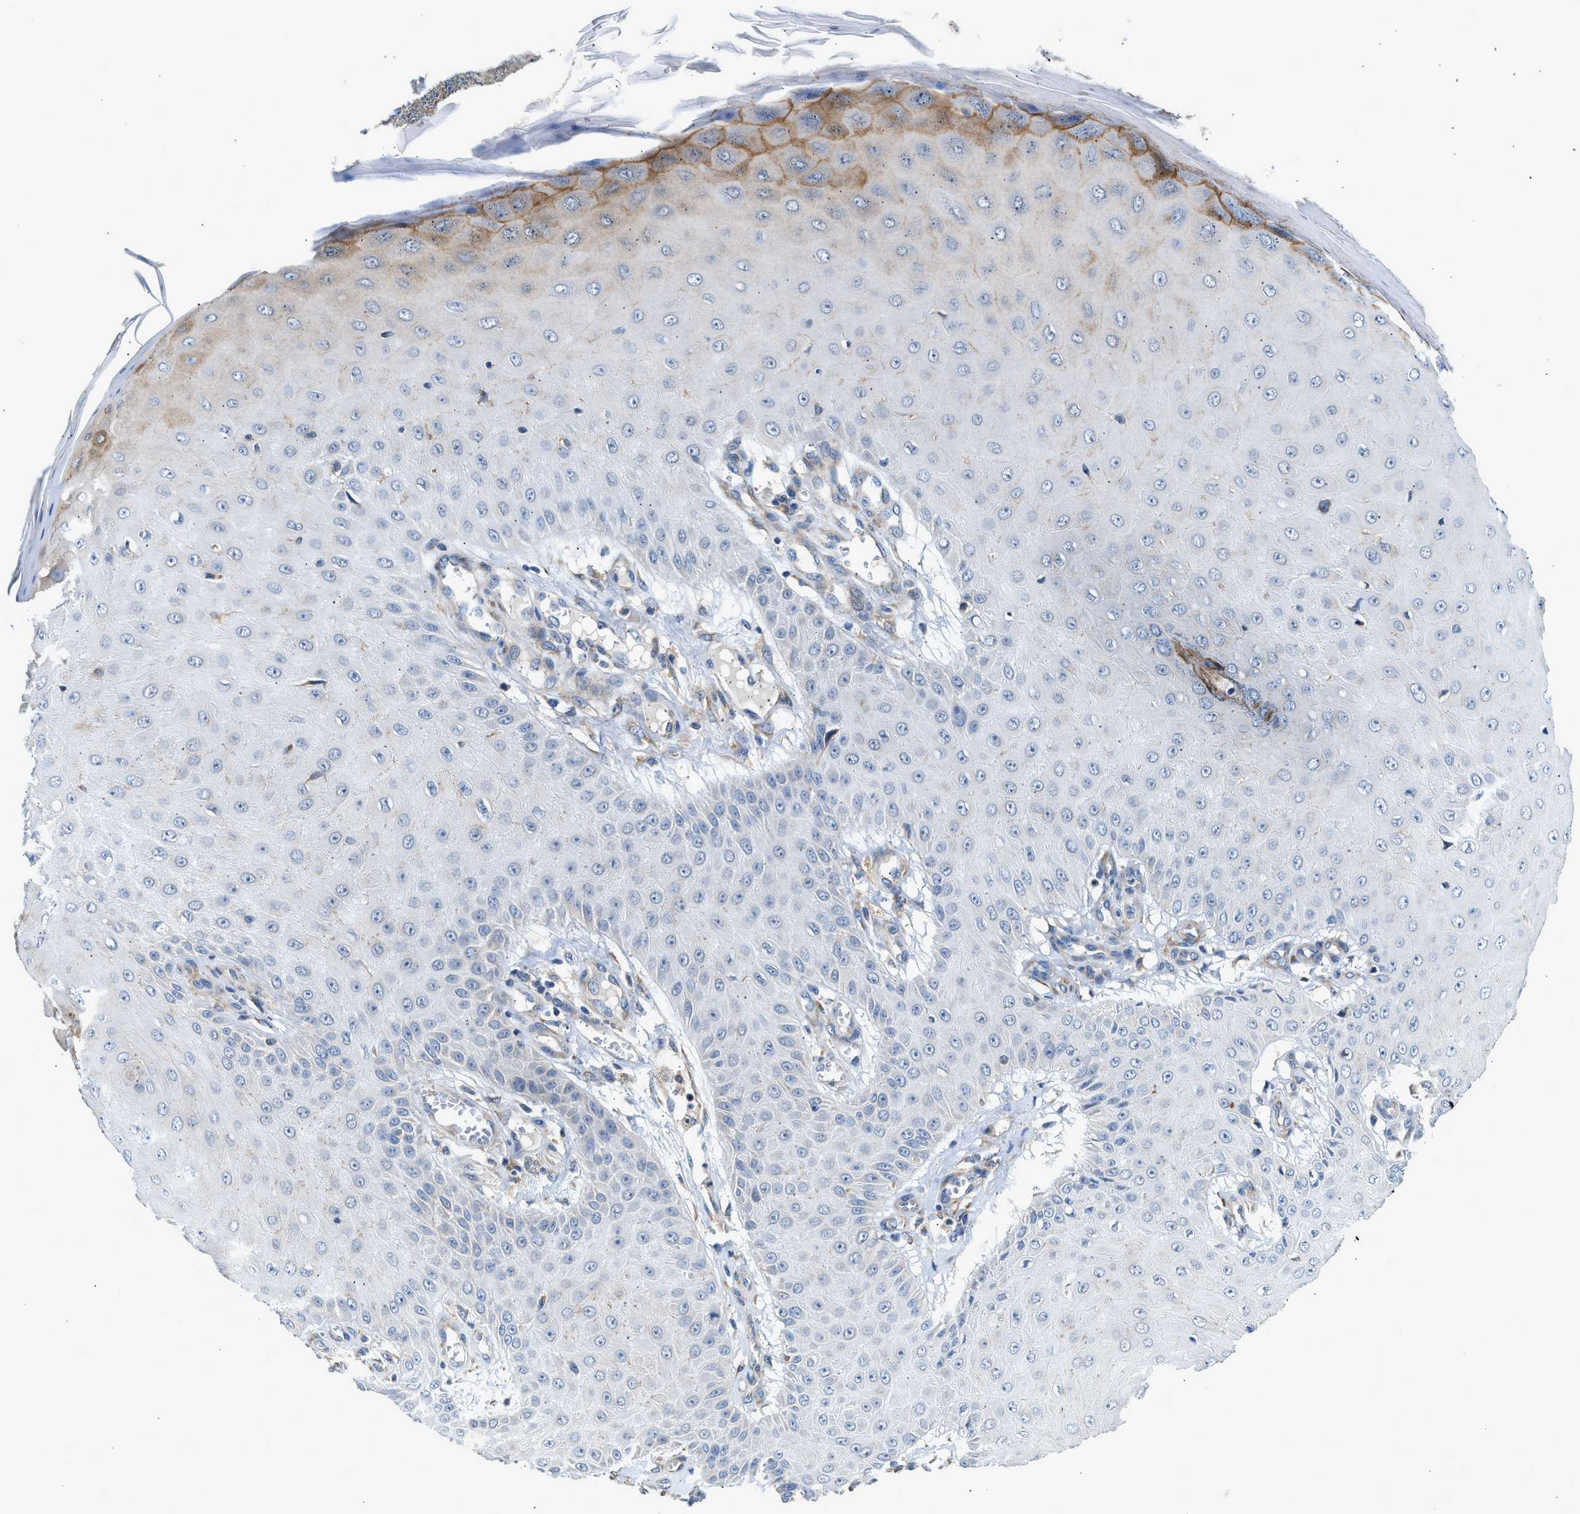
{"staining": {"intensity": "negative", "quantity": "none", "location": "none"}, "tissue": "skin cancer", "cell_type": "Tumor cells", "image_type": "cancer", "snomed": [{"axis": "morphology", "description": "Squamous cell carcinoma, NOS"}, {"axis": "topography", "description": "Skin"}], "caption": "High magnification brightfield microscopy of squamous cell carcinoma (skin) stained with DAB (3,3'-diaminobenzidine) (brown) and counterstained with hematoxylin (blue): tumor cells show no significant positivity.", "gene": "LPIN2", "patient": {"sex": "male", "age": 74}}